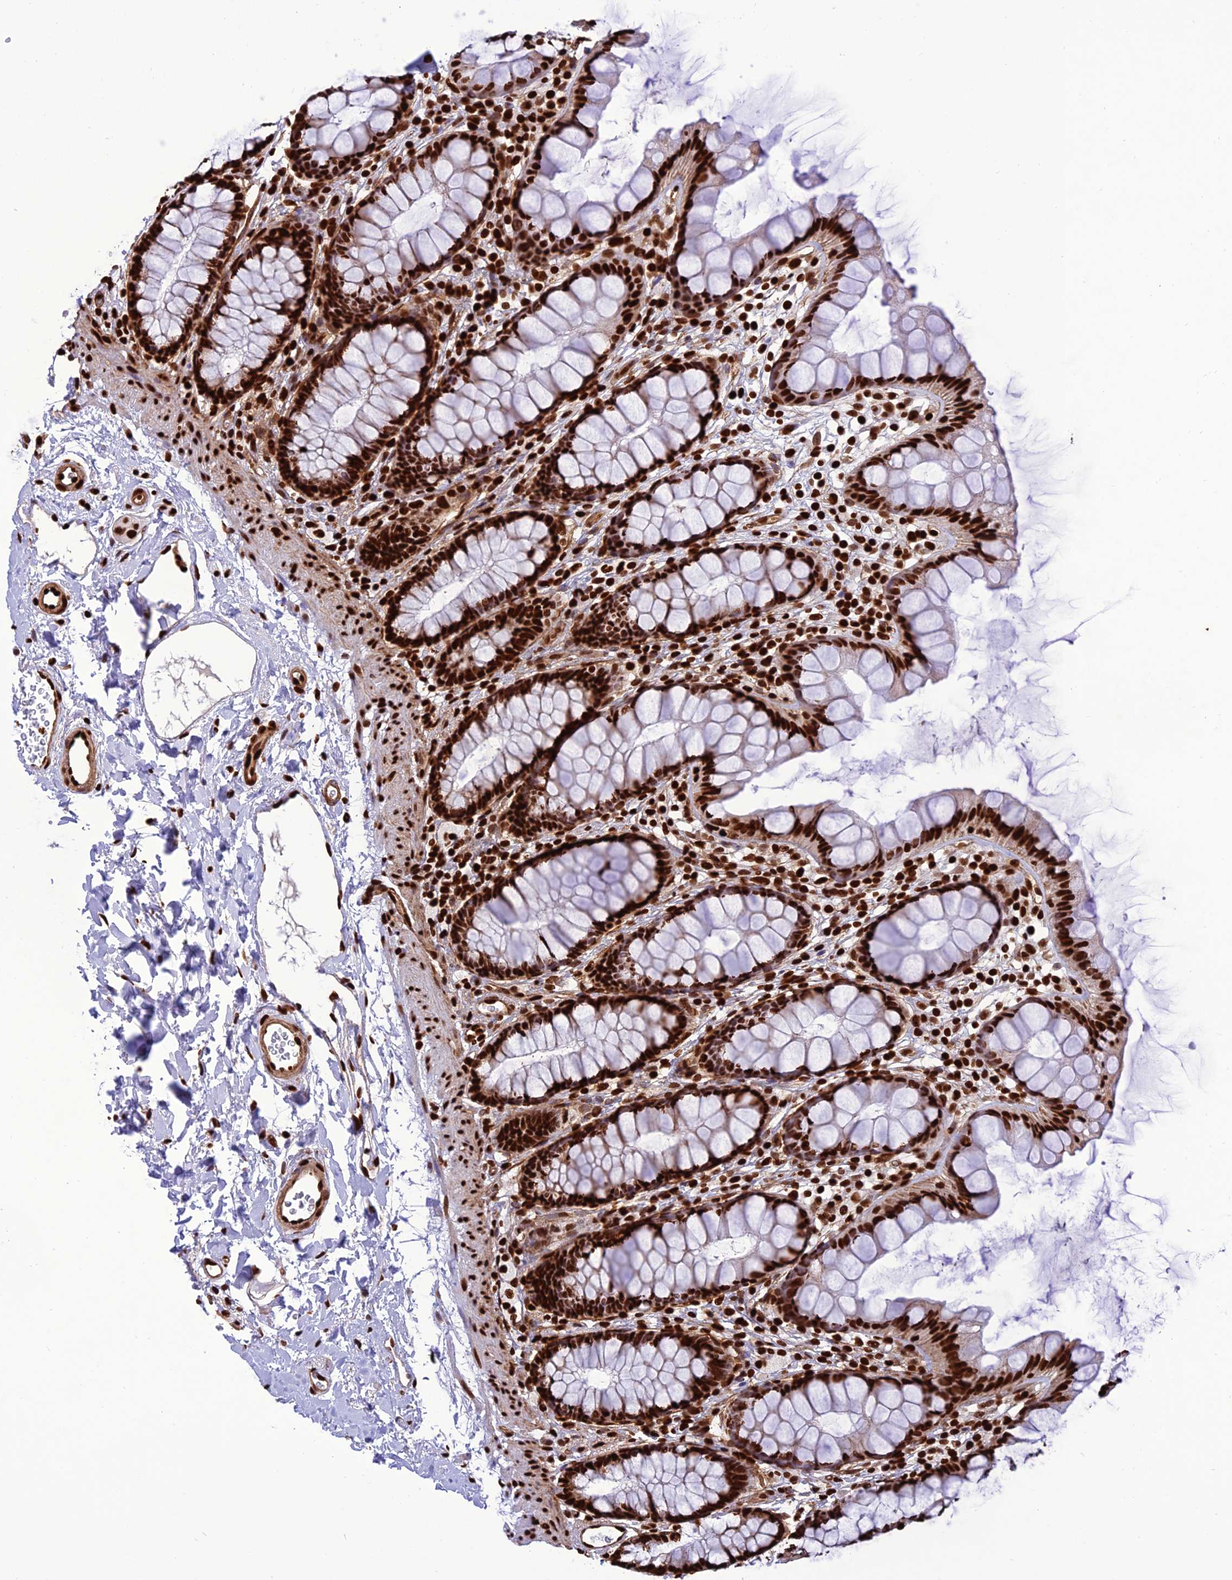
{"staining": {"intensity": "strong", "quantity": ">75%", "location": "nuclear"}, "tissue": "rectum", "cell_type": "Glandular cells", "image_type": "normal", "snomed": [{"axis": "morphology", "description": "Normal tissue, NOS"}, {"axis": "topography", "description": "Rectum"}], "caption": "Brown immunohistochemical staining in normal rectum demonstrates strong nuclear positivity in about >75% of glandular cells.", "gene": "INO80E", "patient": {"sex": "female", "age": 65}}